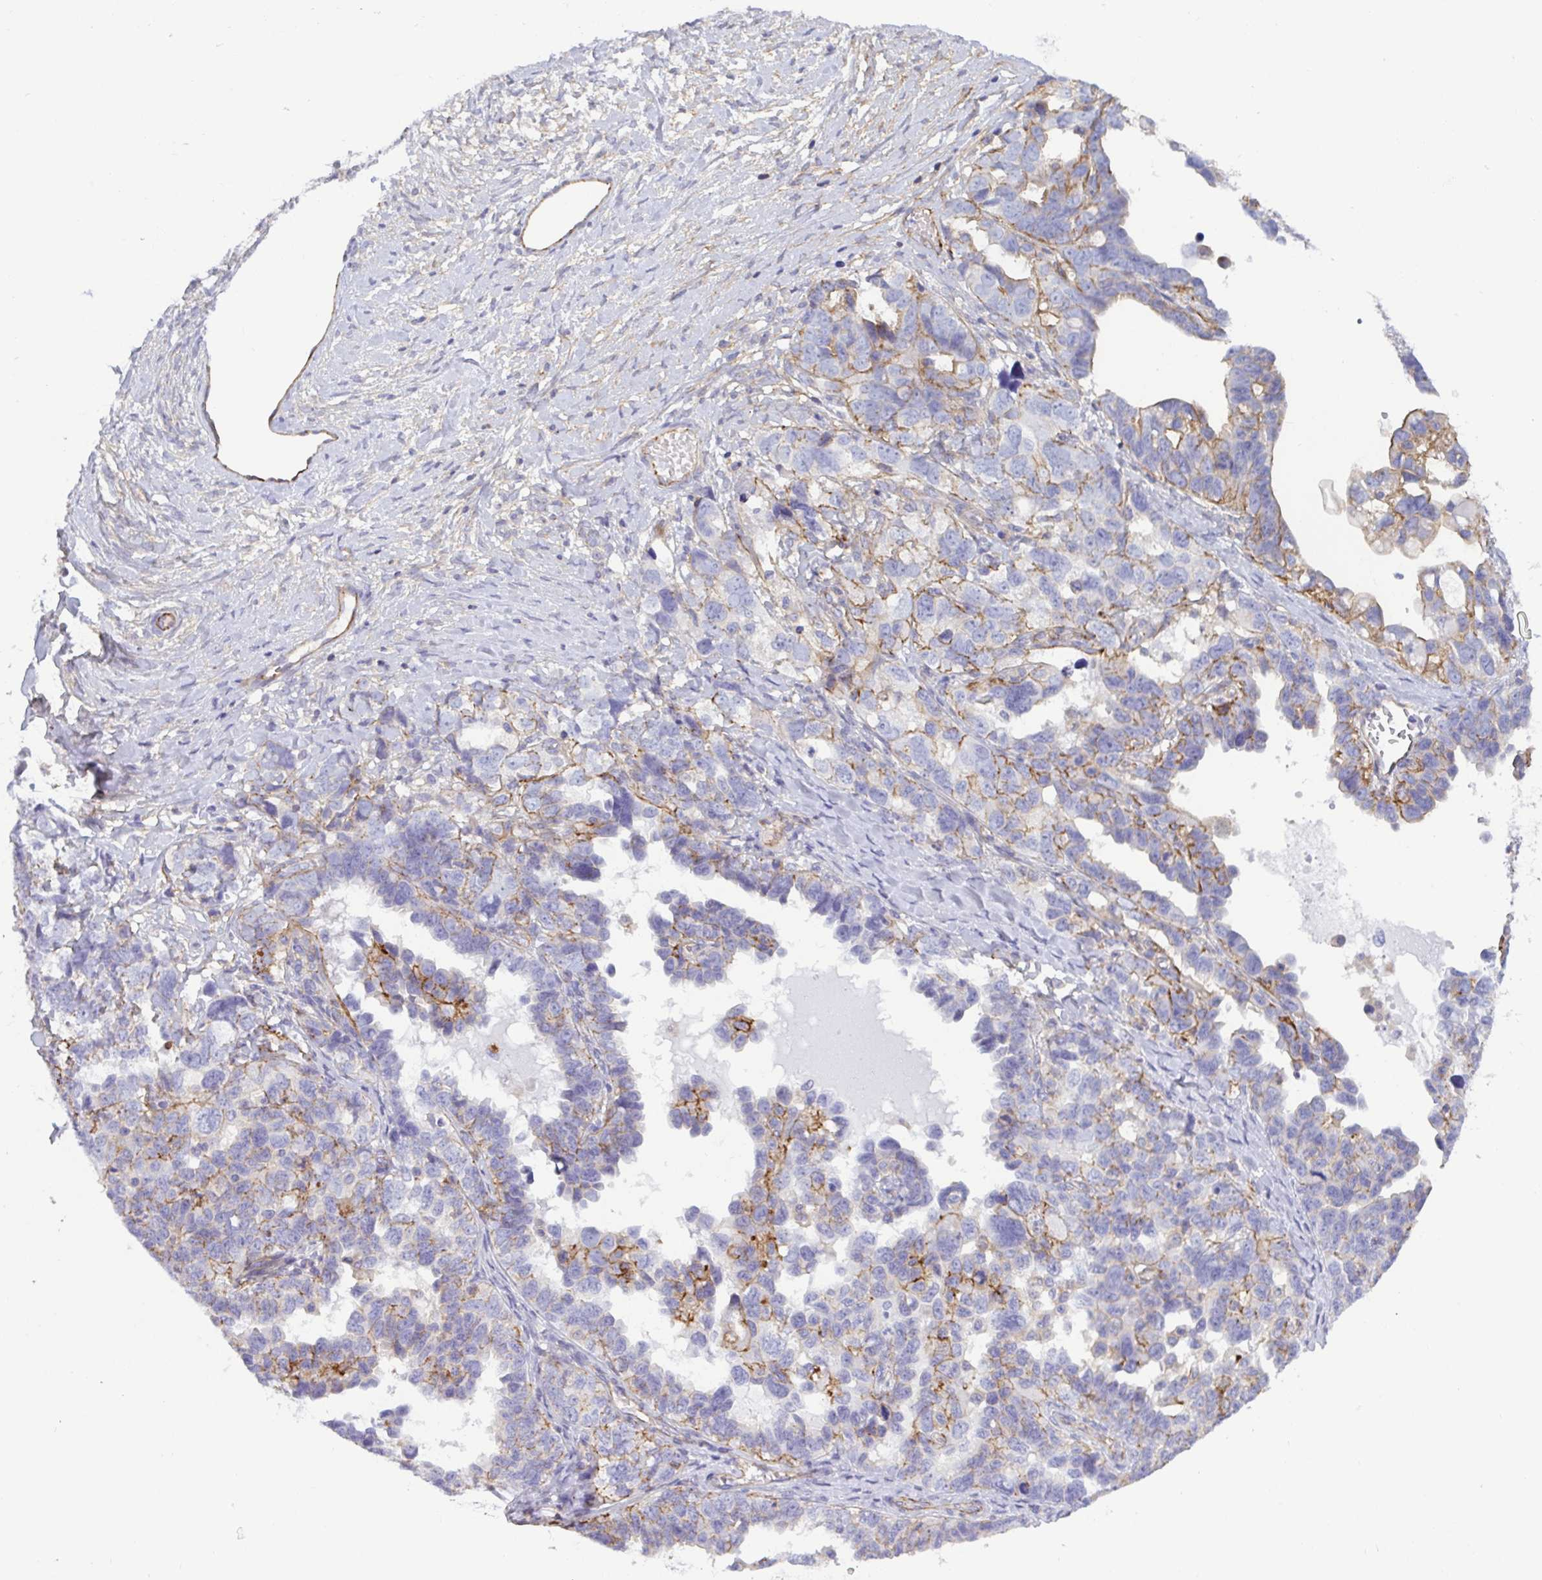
{"staining": {"intensity": "moderate", "quantity": "<25%", "location": "cytoplasmic/membranous"}, "tissue": "ovarian cancer", "cell_type": "Tumor cells", "image_type": "cancer", "snomed": [{"axis": "morphology", "description": "Cystadenocarcinoma, serous, NOS"}, {"axis": "topography", "description": "Ovary"}], "caption": "Ovarian cancer (serous cystadenocarcinoma) tissue exhibits moderate cytoplasmic/membranous positivity in approximately <25% of tumor cells, visualized by immunohistochemistry.", "gene": "LIMA1", "patient": {"sex": "female", "age": 69}}